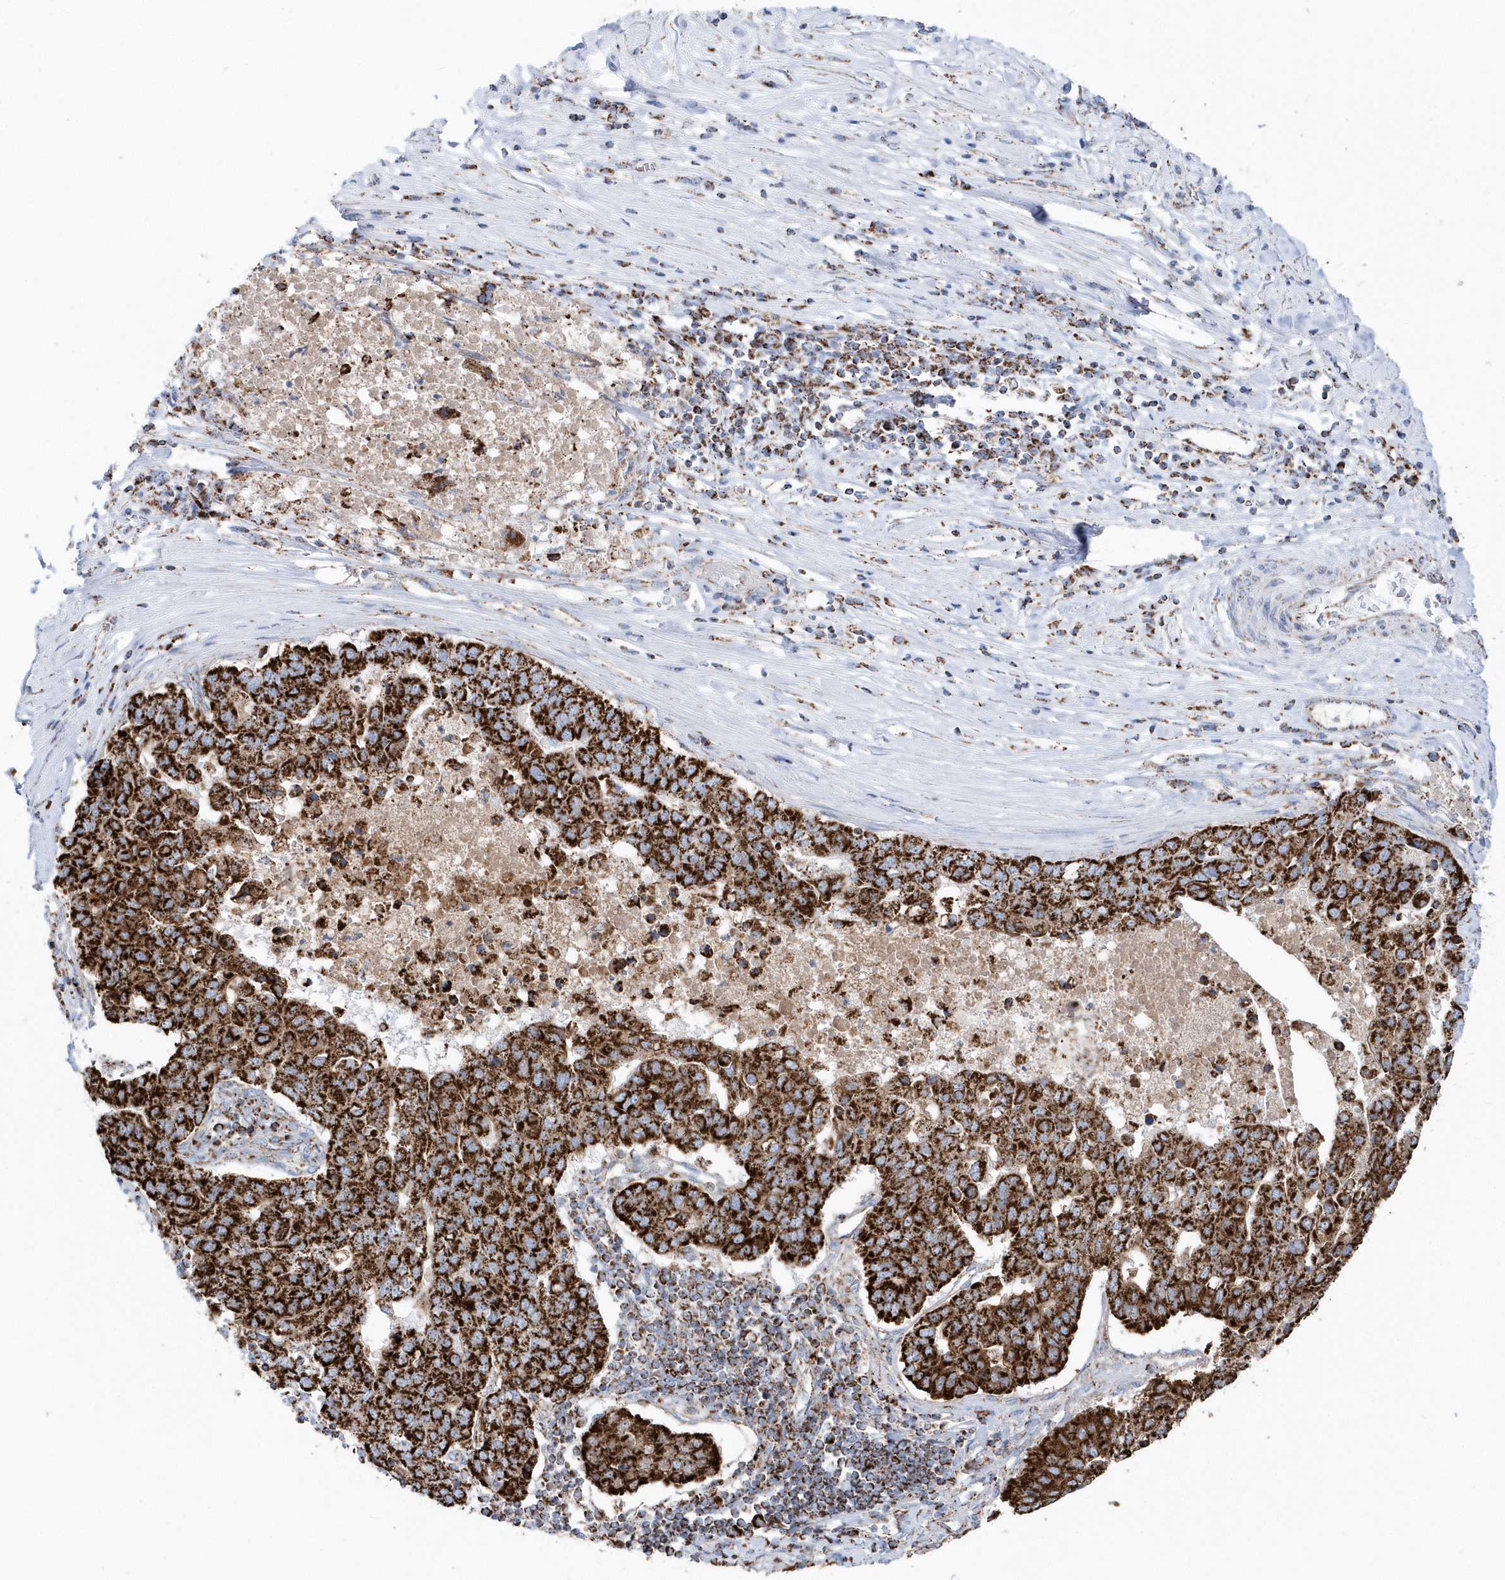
{"staining": {"intensity": "strong", "quantity": ">75%", "location": "cytoplasmic/membranous"}, "tissue": "pancreatic cancer", "cell_type": "Tumor cells", "image_type": "cancer", "snomed": [{"axis": "morphology", "description": "Adenocarcinoma, NOS"}, {"axis": "topography", "description": "Pancreas"}], "caption": "Immunohistochemistry (IHC) histopathology image of neoplastic tissue: human pancreatic cancer stained using immunohistochemistry demonstrates high levels of strong protein expression localized specifically in the cytoplasmic/membranous of tumor cells, appearing as a cytoplasmic/membranous brown color.", "gene": "TMCO6", "patient": {"sex": "female", "age": 61}}